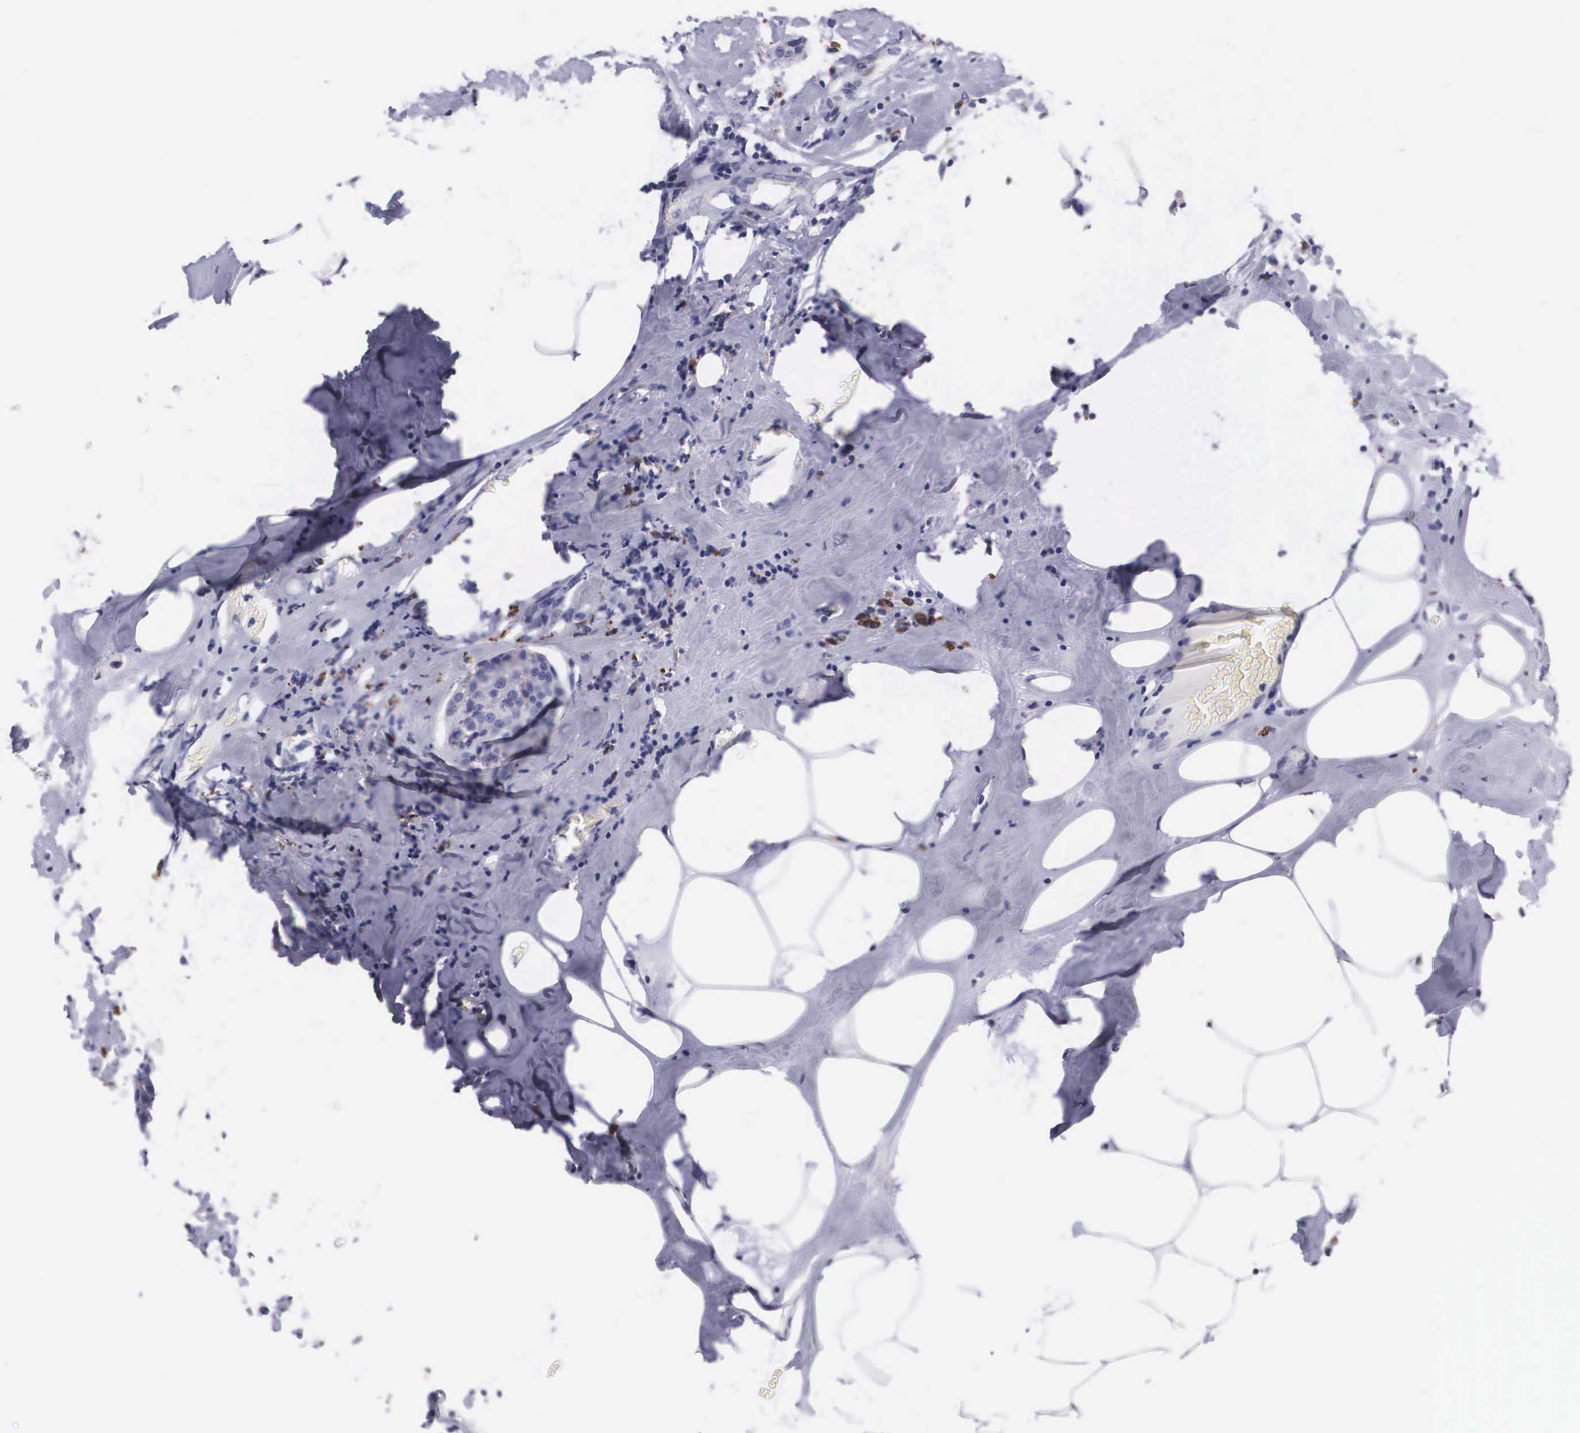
{"staining": {"intensity": "weak", "quantity": "<25%", "location": "cytoplasmic/membranous"}, "tissue": "breast cancer", "cell_type": "Tumor cells", "image_type": "cancer", "snomed": [{"axis": "morphology", "description": "Duct carcinoma"}, {"axis": "topography", "description": "Breast"}], "caption": "This is an immunohistochemistry (IHC) histopathology image of human intraductal carcinoma (breast). There is no positivity in tumor cells.", "gene": "CRELD2", "patient": {"sex": "female", "age": 45}}